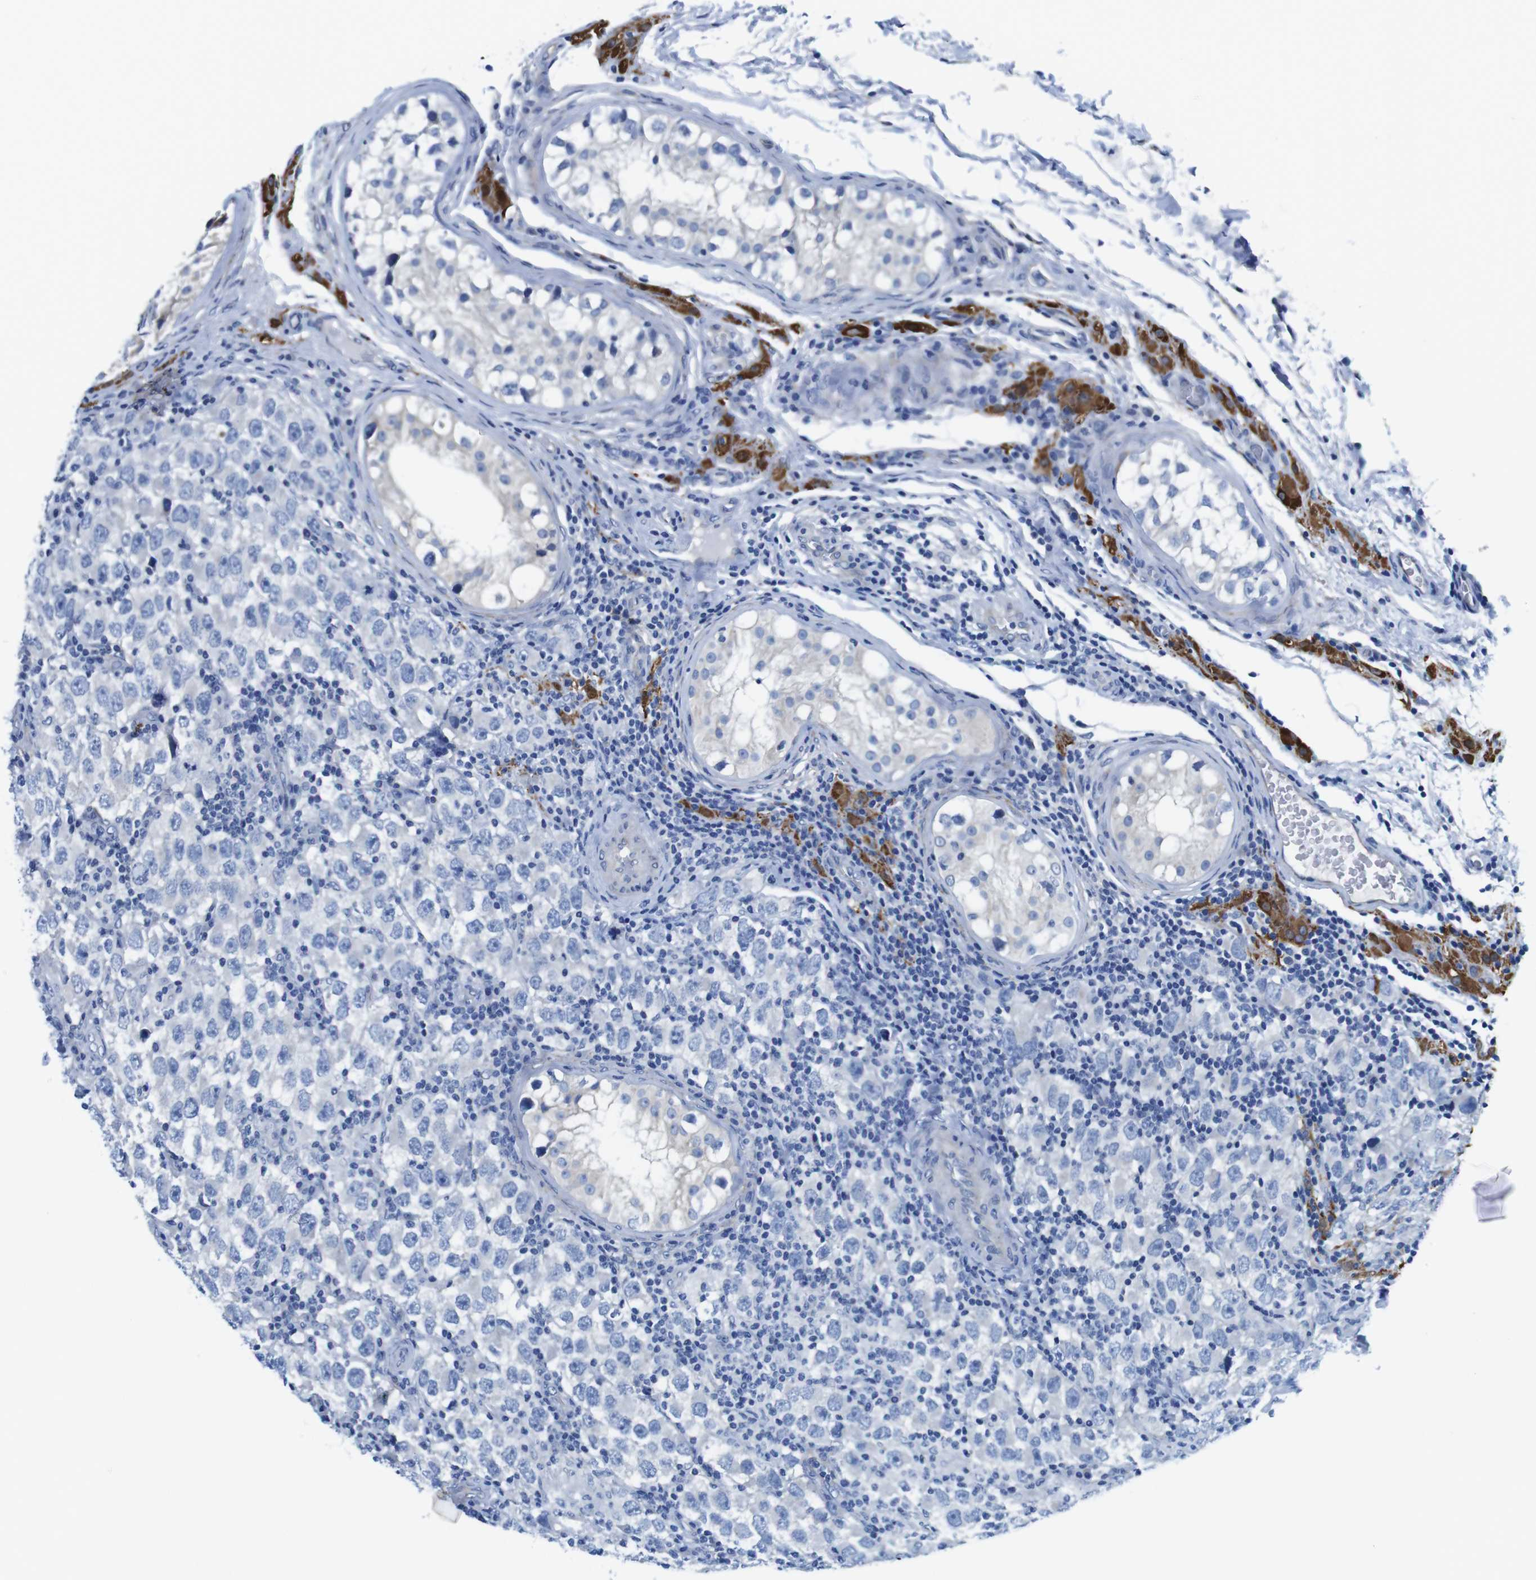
{"staining": {"intensity": "negative", "quantity": "none", "location": "none"}, "tissue": "testis cancer", "cell_type": "Tumor cells", "image_type": "cancer", "snomed": [{"axis": "morphology", "description": "Carcinoma, Embryonal, NOS"}, {"axis": "topography", "description": "Testis"}], "caption": "Immunohistochemistry histopathology image of testis embryonal carcinoma stained for a protein (brown), which exhibits no positivity in tumor cells. The staining was performed using DAB (3,3'-diaminobenzidine) to visualize the protein expression in brown, while the nuclei were stained in blue with hematoxylin (Magnification: 20x).", "gene": "CDH8", "patient": {"sex": "male", "age": 21}}